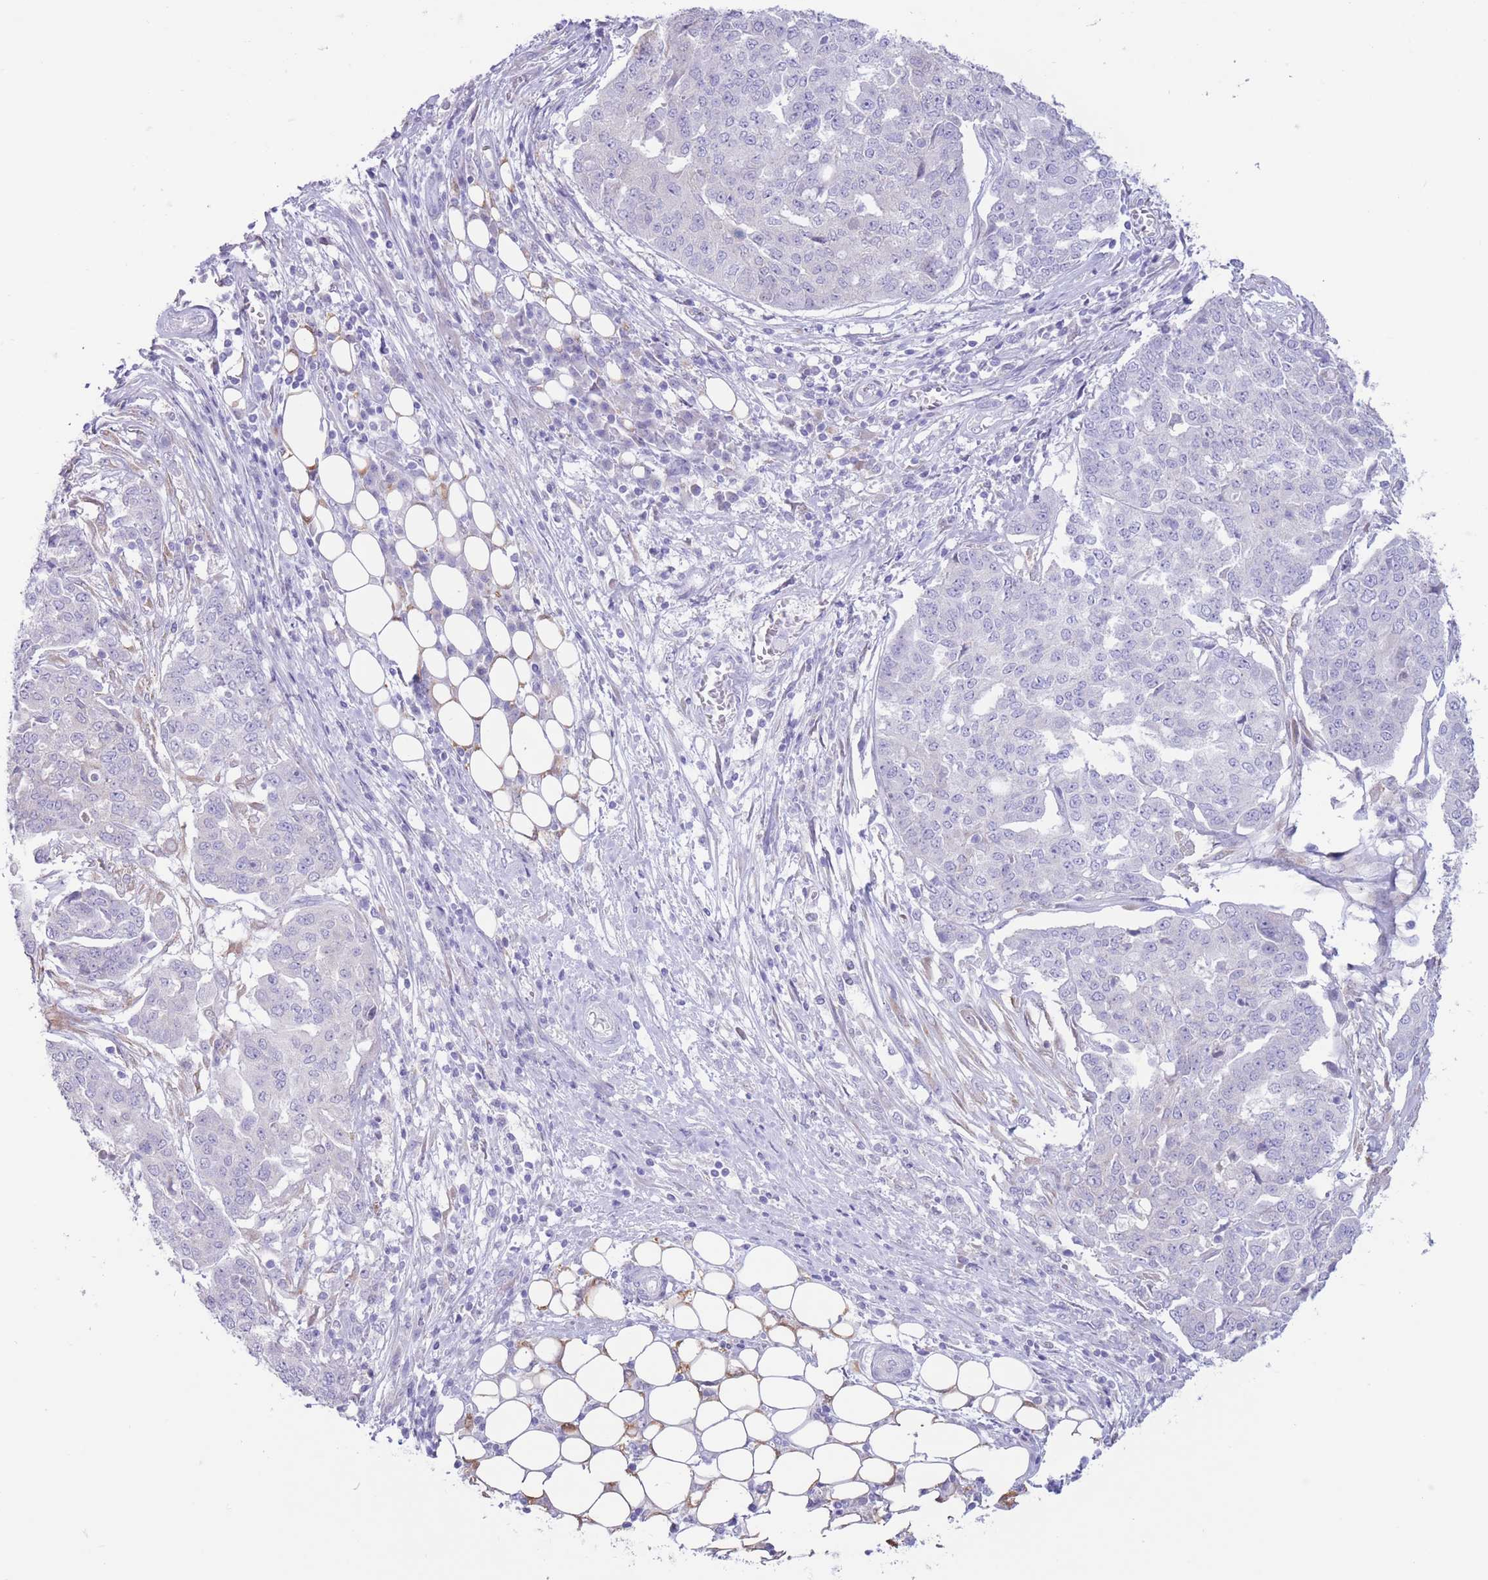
{"staining": {"intensity": "negative", "quantity": "none", "location": "none"}, "tissue": "ovarian cancer", "cell_type": "Tumor cells", "image_type": "cancer", "snomed": [{"axis": "morphology", "description": "Cystadenocarcinoma, serous, NOS"}, {"axis": "topography", "description": "Soft tissue"}, {"axis": "topography", "description": "Ovary"}], "caption": "The image exhibits no significant positivity in tumor cells of ovarian cancer.", "gene": "FAH", "patient": {"sex": "female", "age": 57}}